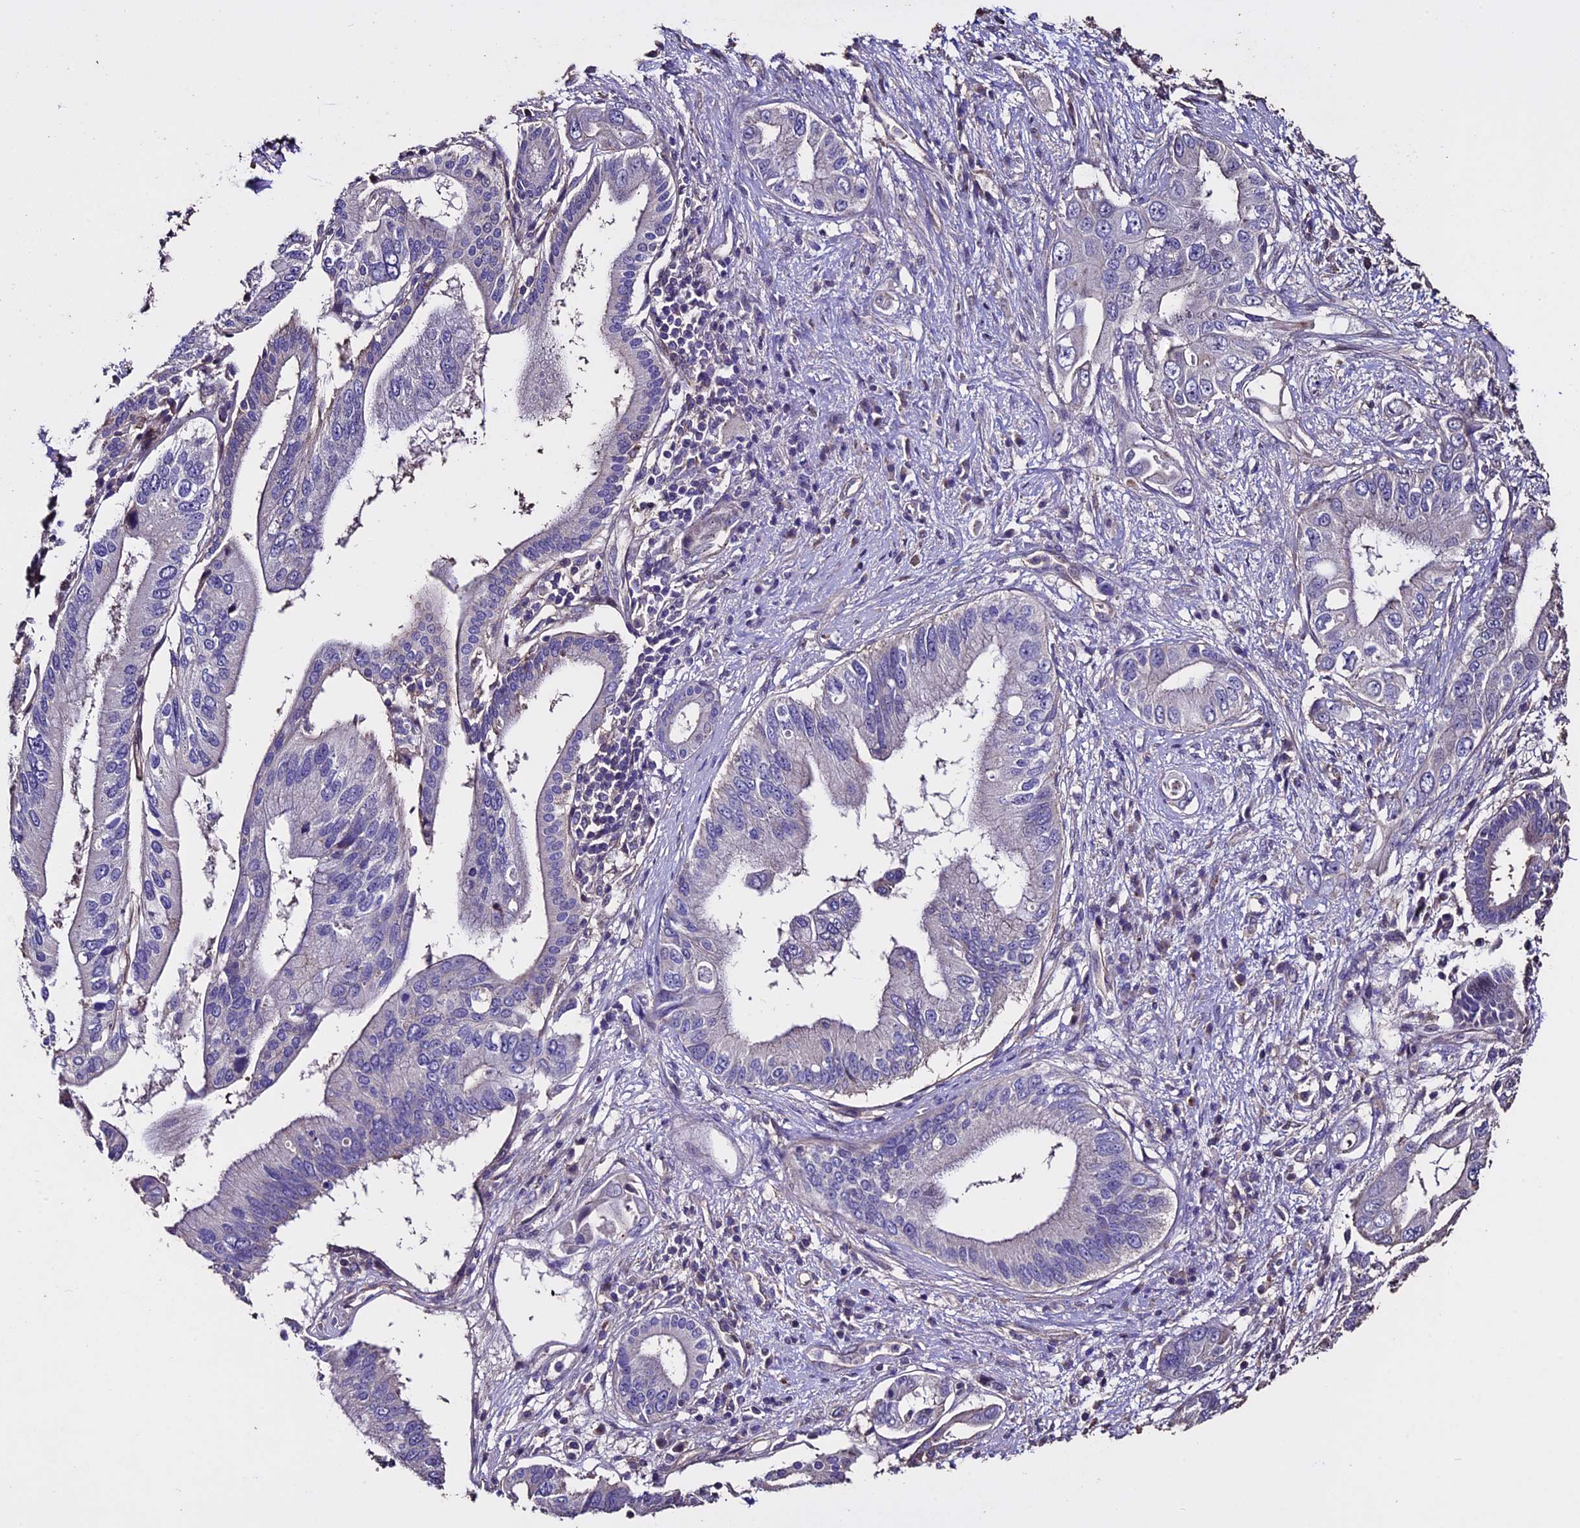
{"staining": {"intensity": "weak", "quantity": "<25%", "location": "cytoplasmic/membranous"}, "tissue": "pancreatic cancer", "cell_type": "Tumor cells", "image_type": "cancer", "snomed": [{"axis": "morphology", "description": "Inflammation, NOS"}, {"axis": "morphology", "description": "Adenocarcinoma, NOS"}, {"axis": "topography", "description": "Pancreas"}], "caption": "An immunohistochemistry (IHC) photomicrograph of pancreatic cancer is shown. There is no staining in tumor cells of pancreatic cancer. The staining is performed using DAB brown chromogen with nuclei counter-stained in using hematoxylin.", "gene": "USB1", "patient": {"sex": "female", "age": 56}}